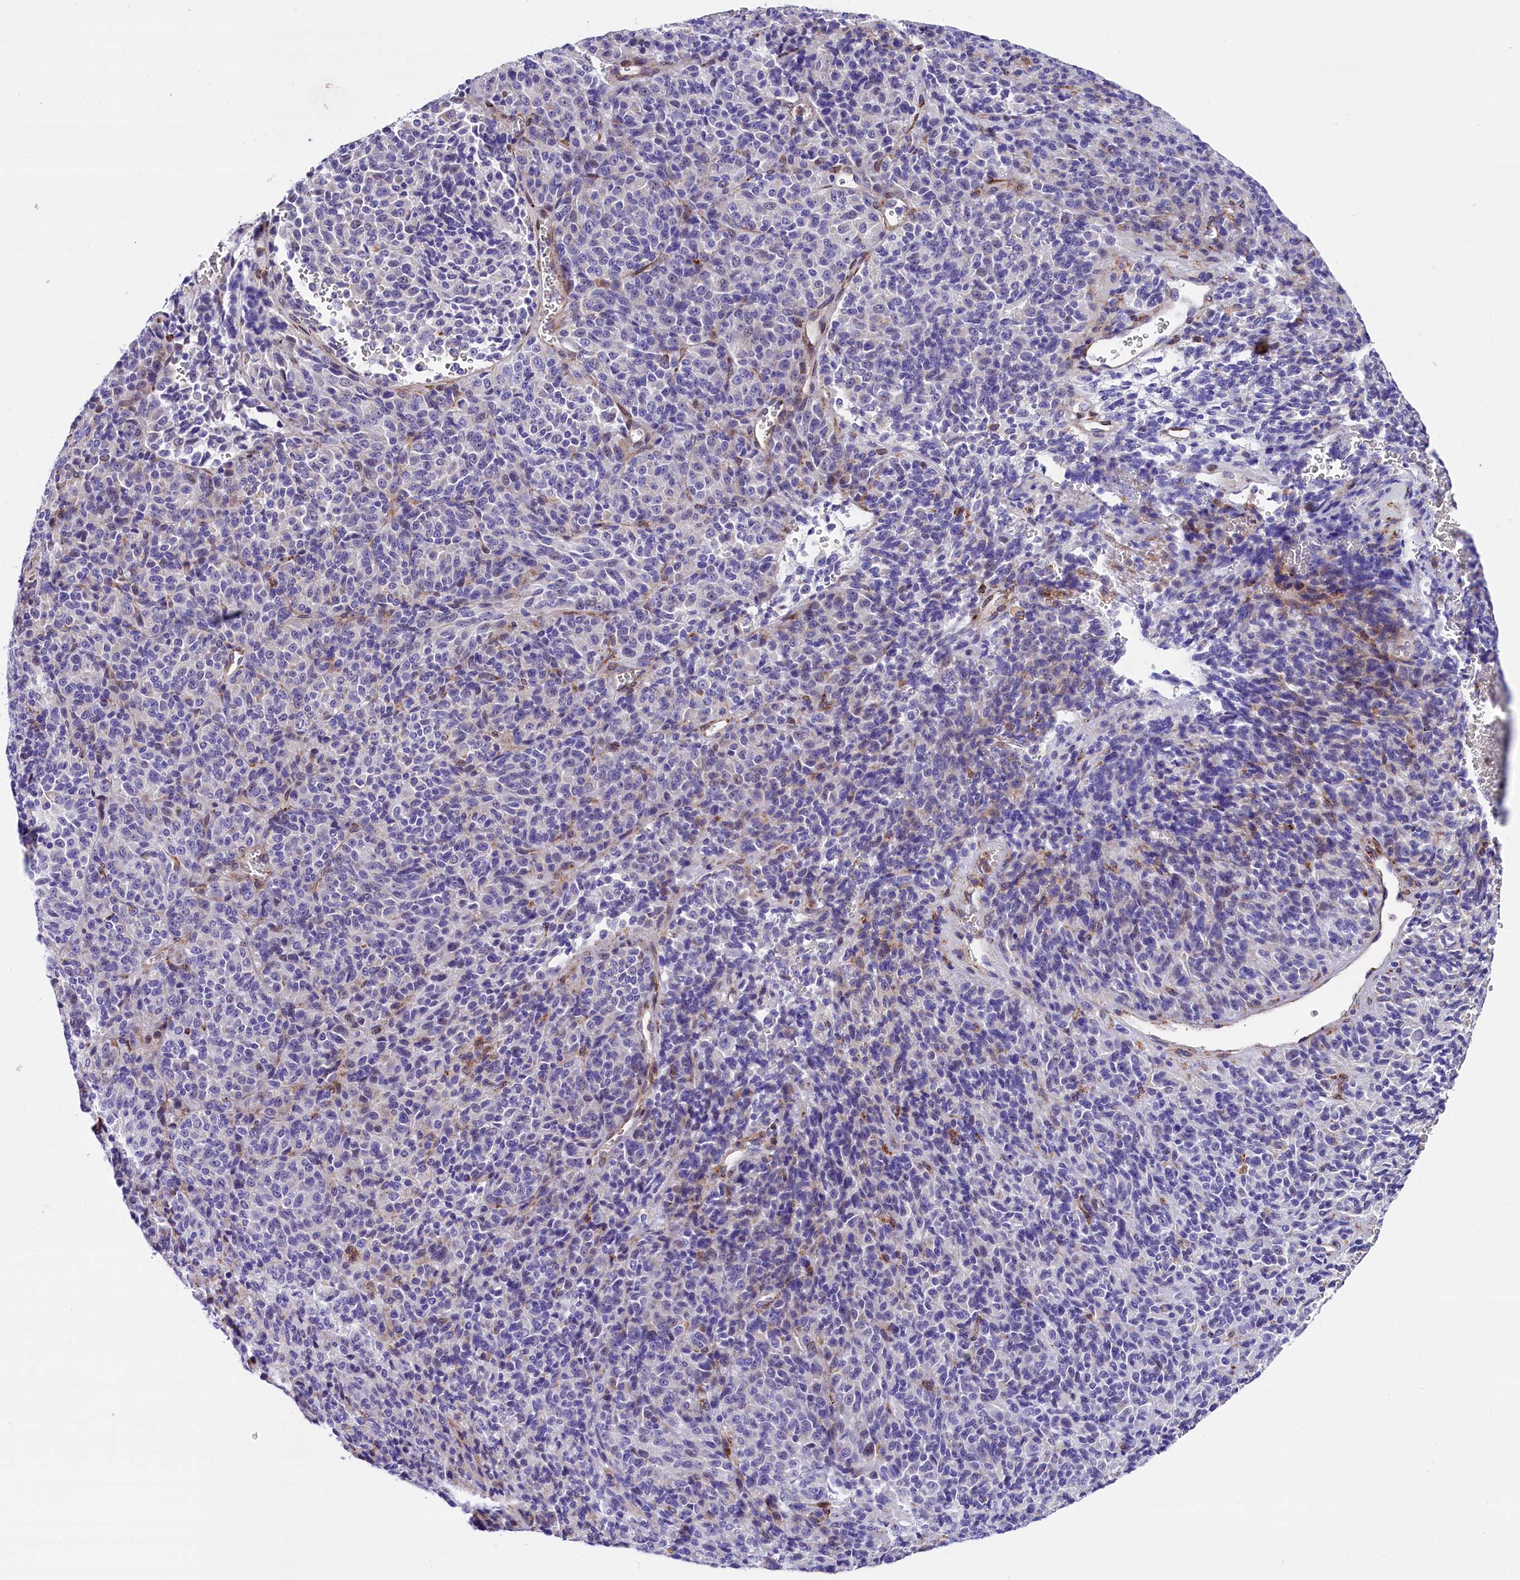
{"staining": {"intensity": "negative", "quantity": "none", "location": "none"}, "tissue": "melanoma", "cell_type": "Tumor cells", "image_type": "cancer", "snomed": [{"axis": "morphology", "description": "Malignant melanoma, Metastatic site"}, {"axis": "topography", "description": "Brain"}], "caption": "There is no significant positivity in tumor cells of malignant melanoma (metastatic site).", "gene": "CMTR2", "patient": {"sex": "female", "age": 56}}